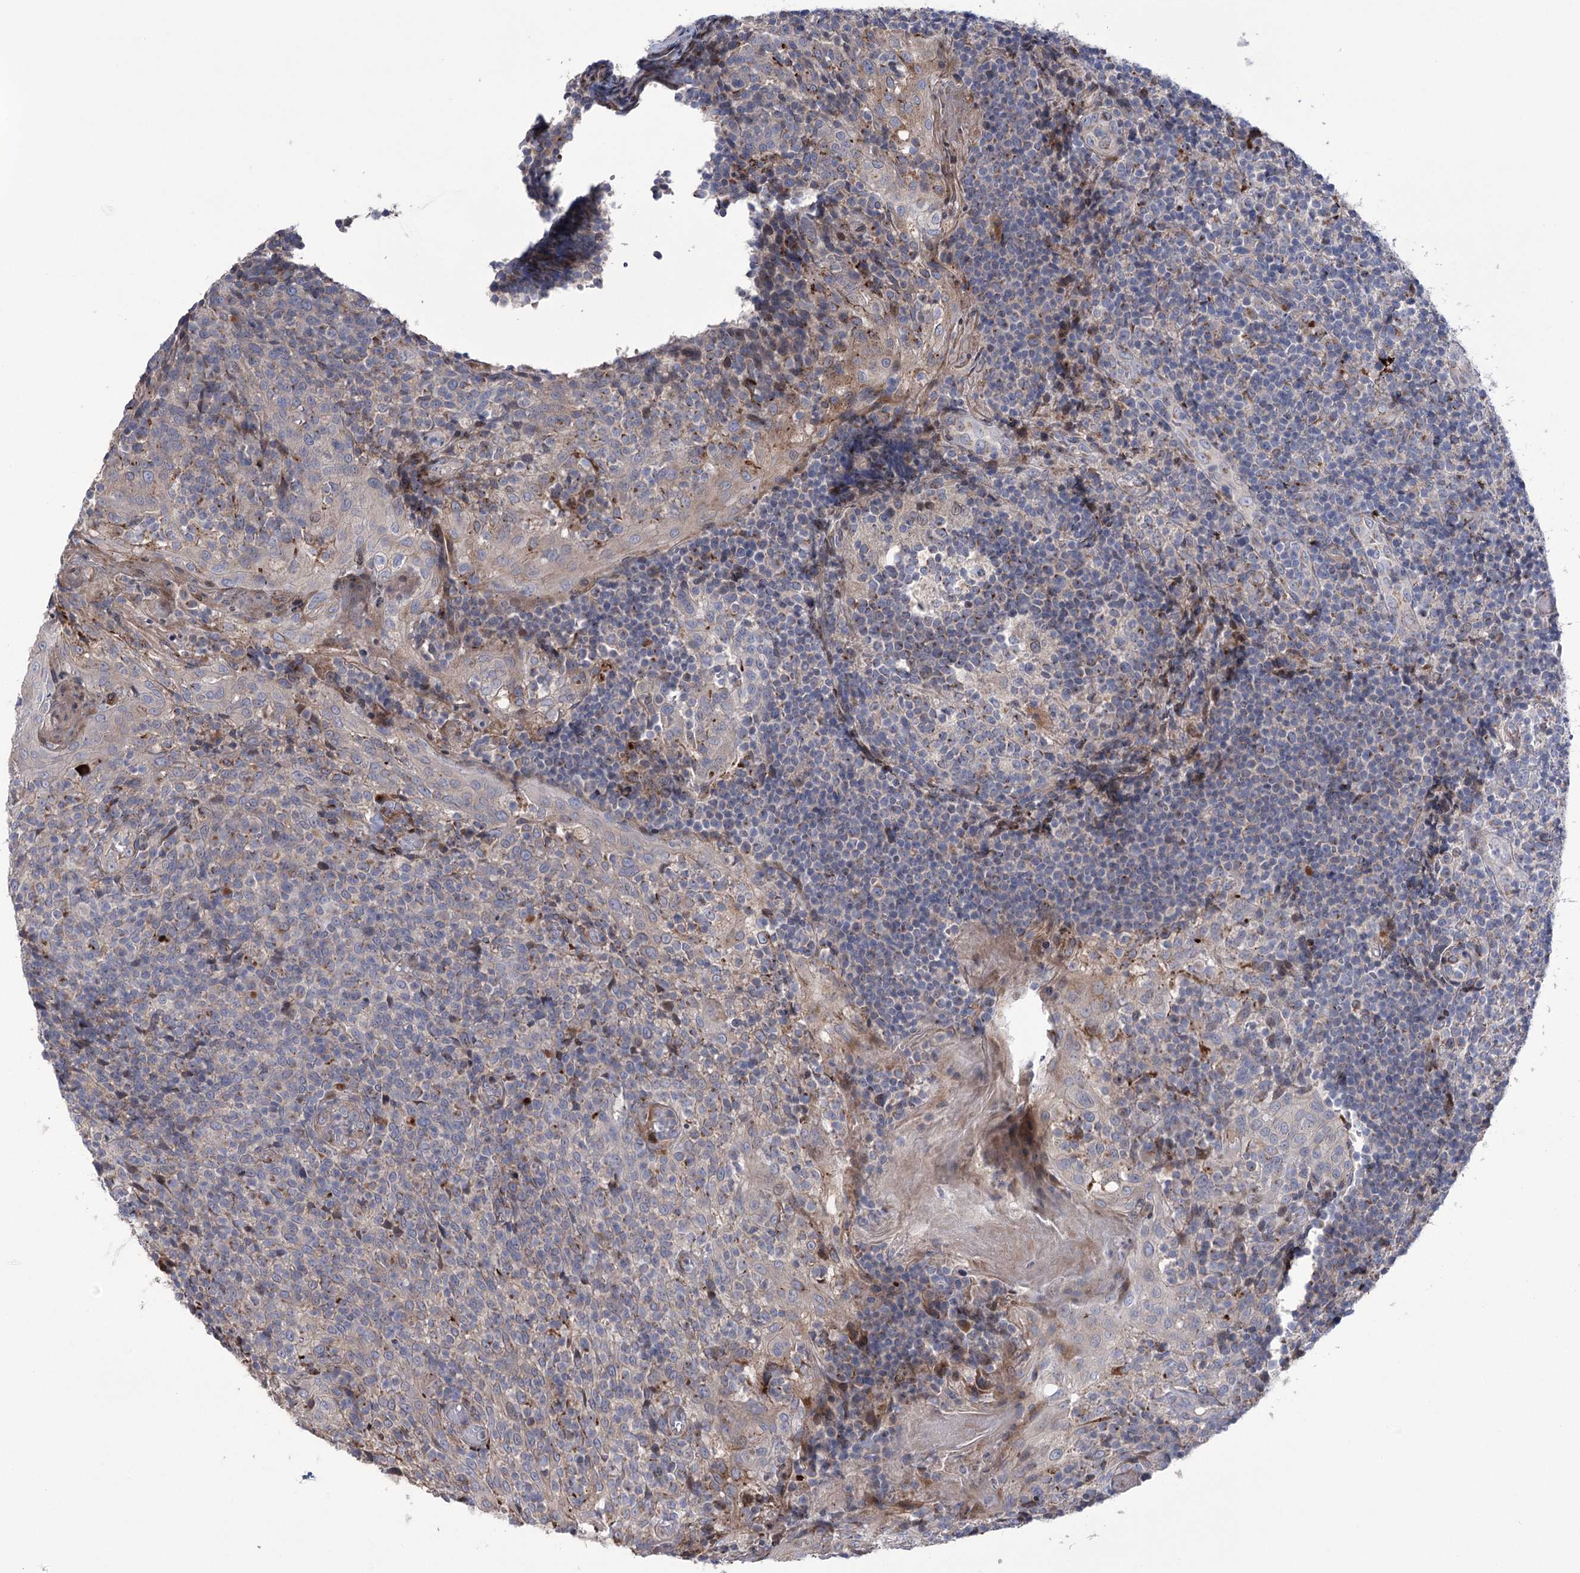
{"staining": {"intensity": "moderate", "quantity": "<25%", "location": "cytoplasmic/membranous"}, "tissue": "tonsil", "cell_type": "Germinal center cells", "image_type": "normal", "snomed": [{"axis": "morphology", "description": "Normal tissue, NOS"}, {"axis": "topography", "description": "Tonsil"}], "caption": "Immunohistochemical staining of normal tonsil exhibits moderate cytoplasmic/membranous protein positivity in about <25% of germinal center cells.", "gene": "NME7", "patient": {"sex": "female", "age": 19}}